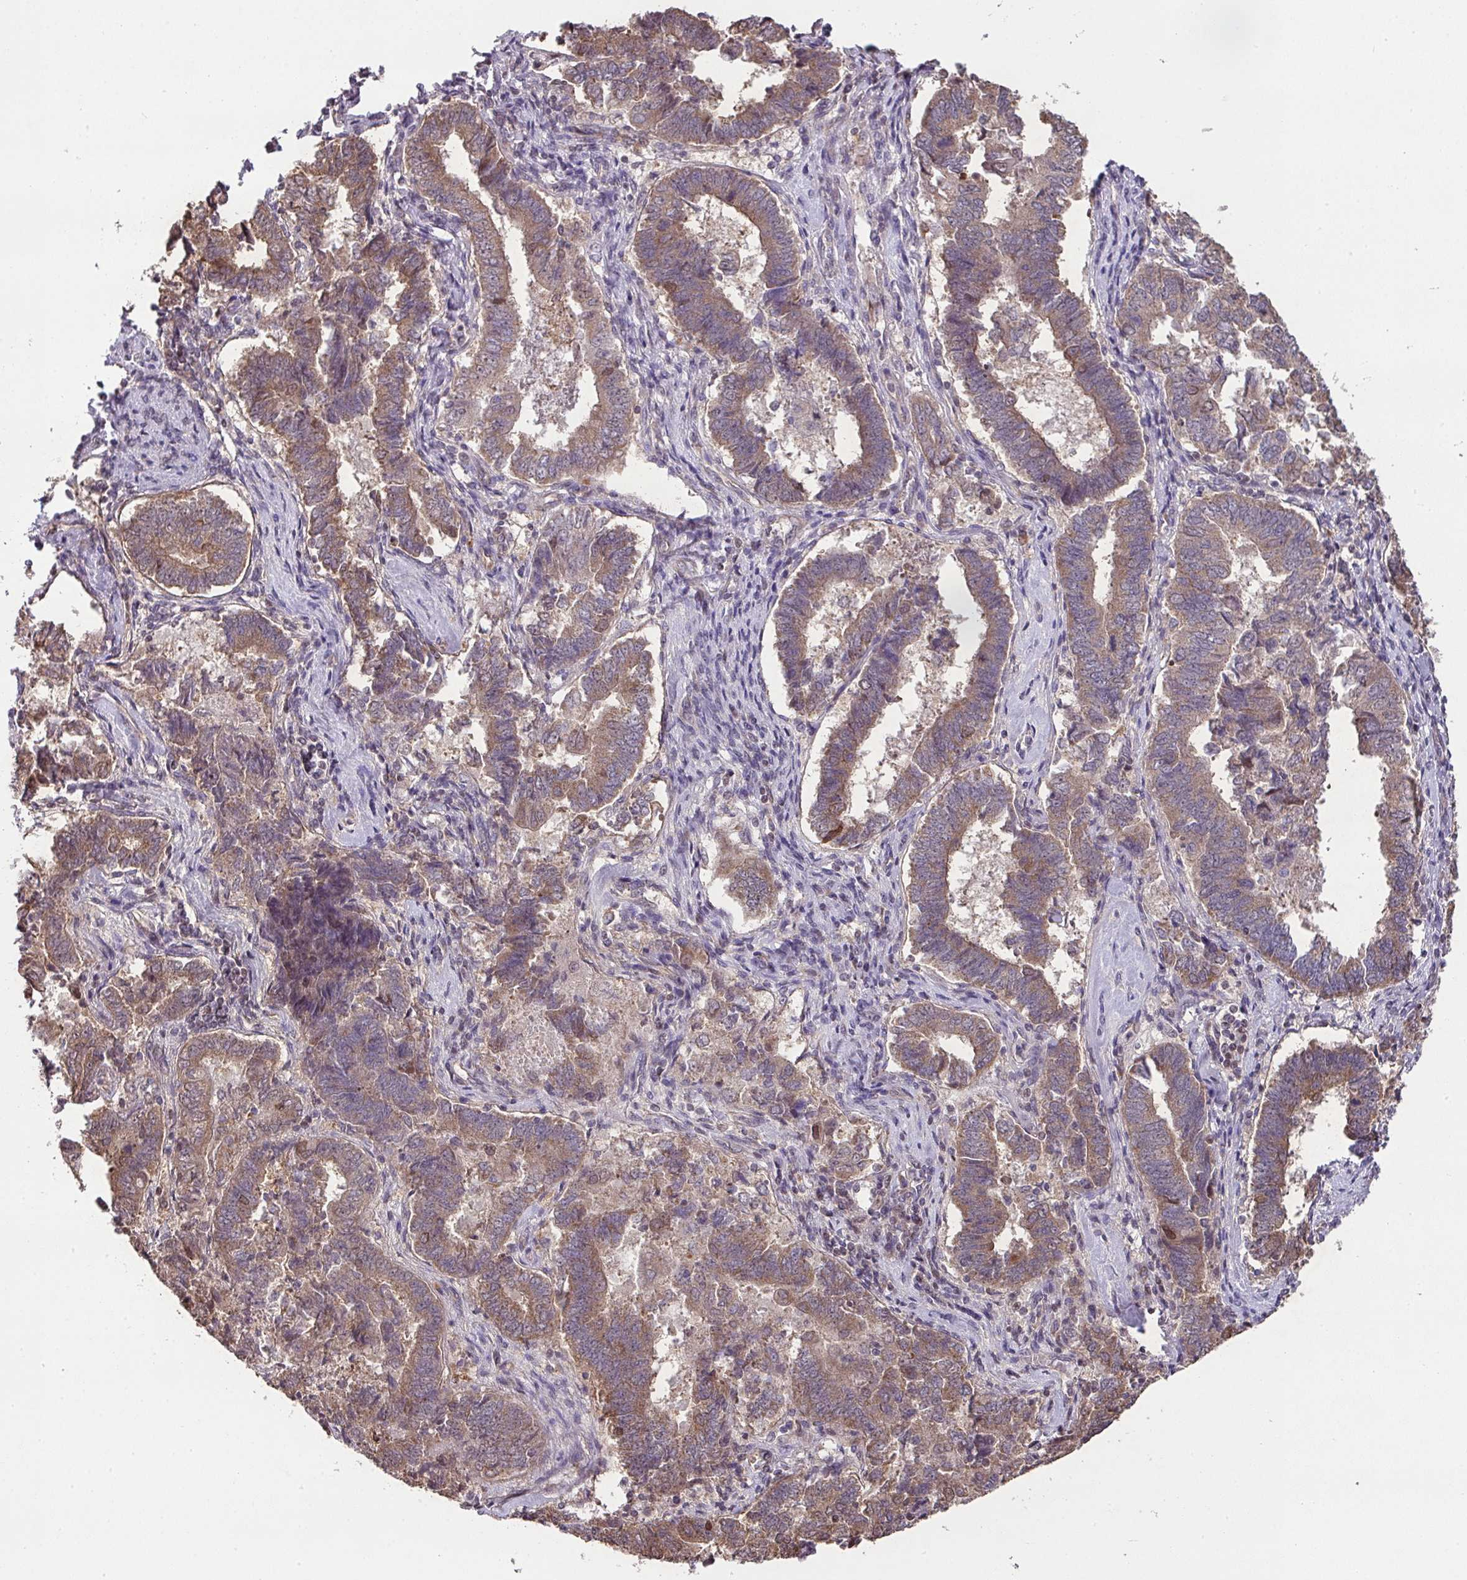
{"staining": {"intensity": "moderate", "quantity": "25%-75%", "location": "cytoplasmic/membranous"}, "tissue": "endometrial cancer", "cell_type": "Tumor cells", "image_type": "cancer", "snomed": [{"axis": "morphology", "description": "Adenocarcinoma, NOS"}, {"axis": "topography", "description": "Endometrium"}], "caption": "Protein expression analysis of human endometrial cancer (adenocarcinoma) reveals moderate cytoplasmic/membranous expression in approximately 25%-75% of tumor cells. The staining was performed using DAB (3,3'-diaminobenzidine) to visualize the protein expression in brown, while the nuclei were stained in blue with hematoxylin (Magnification: 20x).", "gene": "PLK1", "patient": {"sex": "female", "age": 72}}